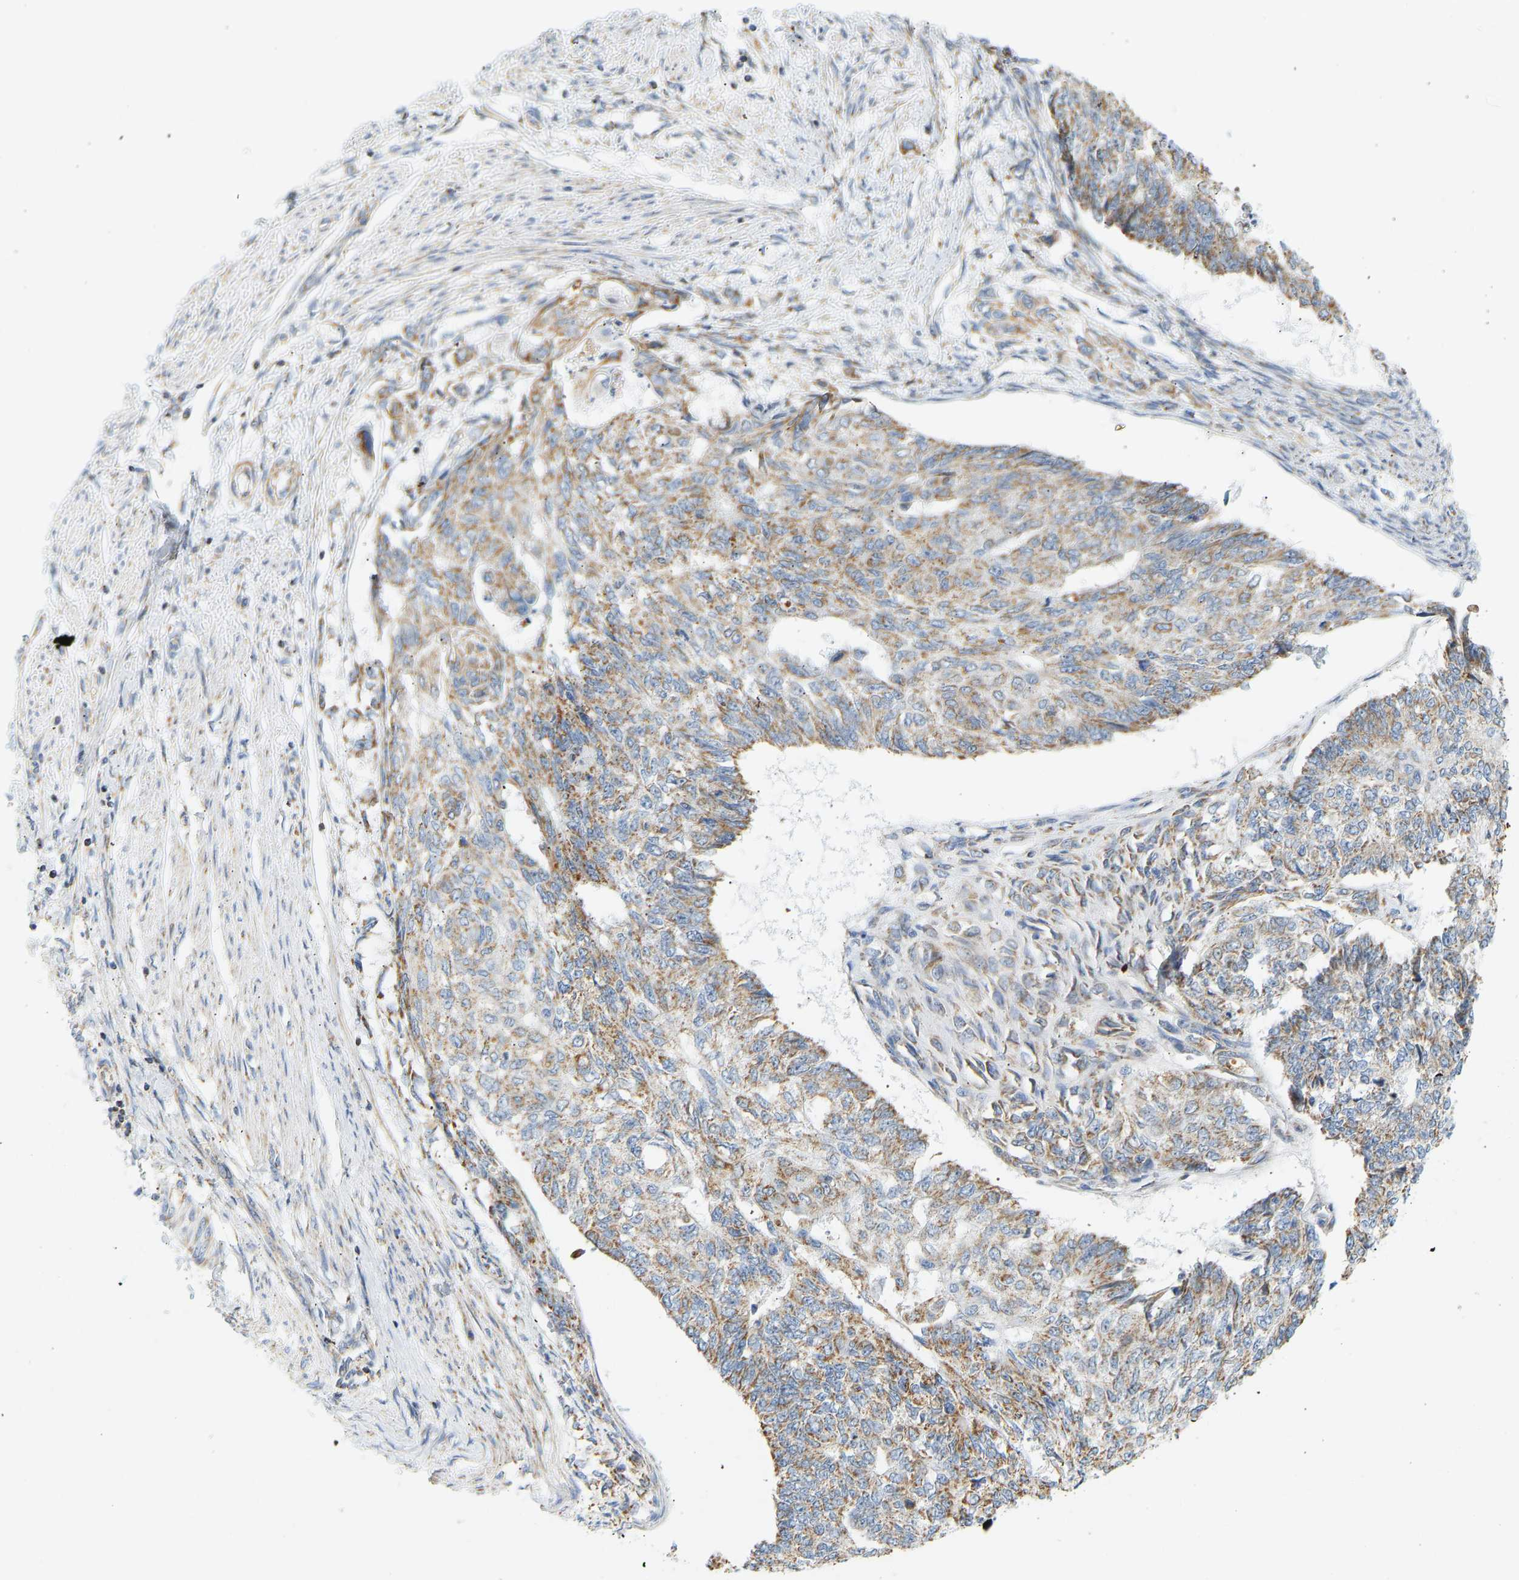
{"staining": {"intensity": "weak", "quantity": ">75%", "location": "cytoplasmic/membranous"}, "tissue": "endometrial cancer", "cell_type": "Tumor cells", "image_type": "cancer", "snomed": [{"axis": "morphology", "description": "Adenocarcinoma, NOS"}, {"axis": "topography", "description": "Endometrium"}], "caption": "The histopathology image exhibits a brown stain indicating the presence of a protein in the cytoplasmic/membranous of tumor cells in endometrial cancer. (DAB IHC with brightfield microscopy, high magnification).", "gene": "GRPEL2", "patient": {"sex": "female", "age": 32}}